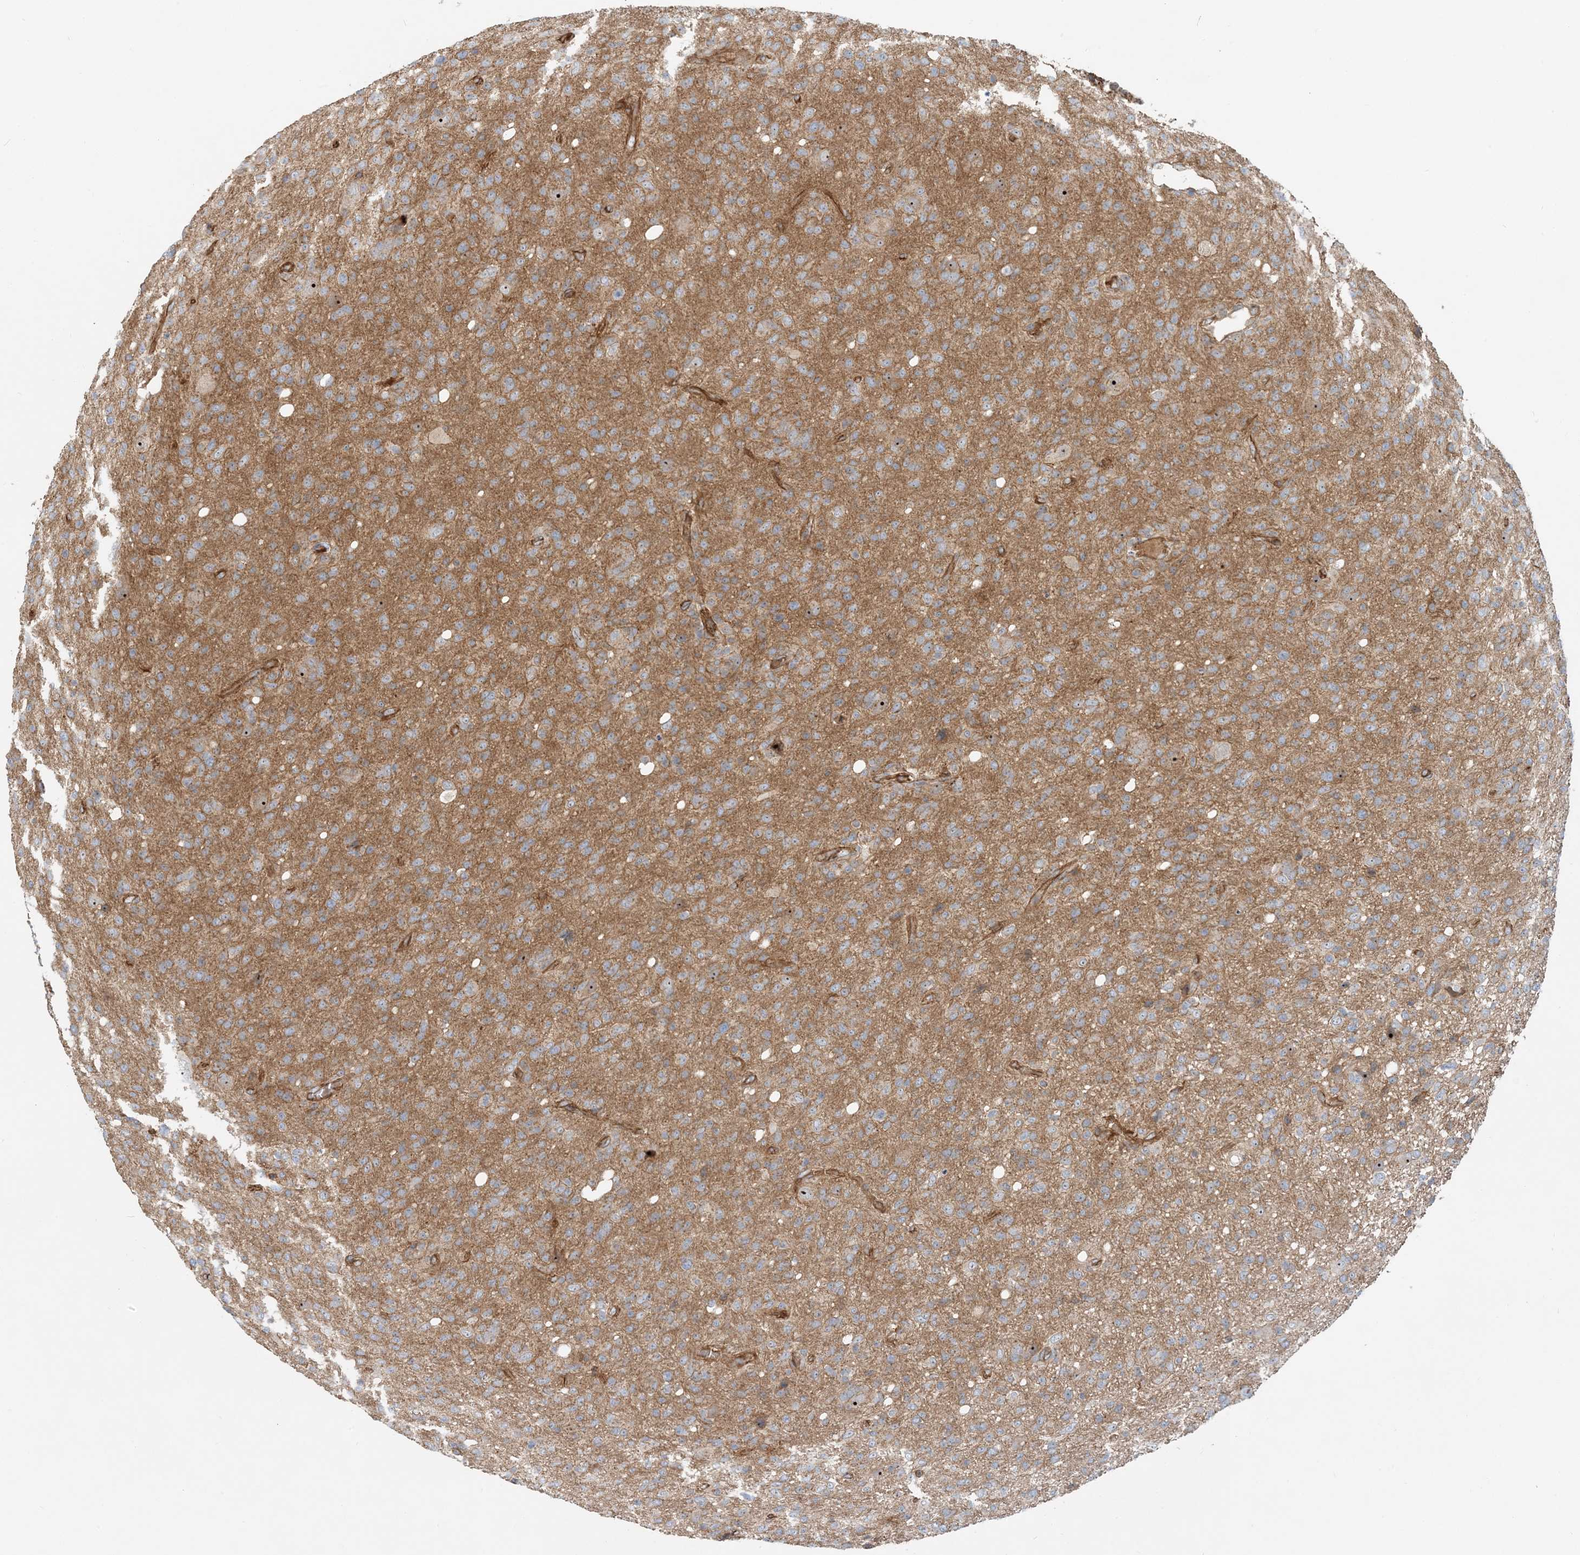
{"staining": {"intensity": "weak", "quantity": "<25%", "location": "cytoplasmic/membranous"}, "tissue": "glioma", "cell_type": "Tumor cells", "image_type": "cancer", "snomed": [{"axis": "morphology", "description": "Glioma, malignant, High grade"}, {"axis": "topography", "description": "Brain"}], "caption": "Protein analysis of glioma exhibits no significant positivity in tumor cells.", "gene": "MYL5", "patient": {"sex": "female", "age": 57}}